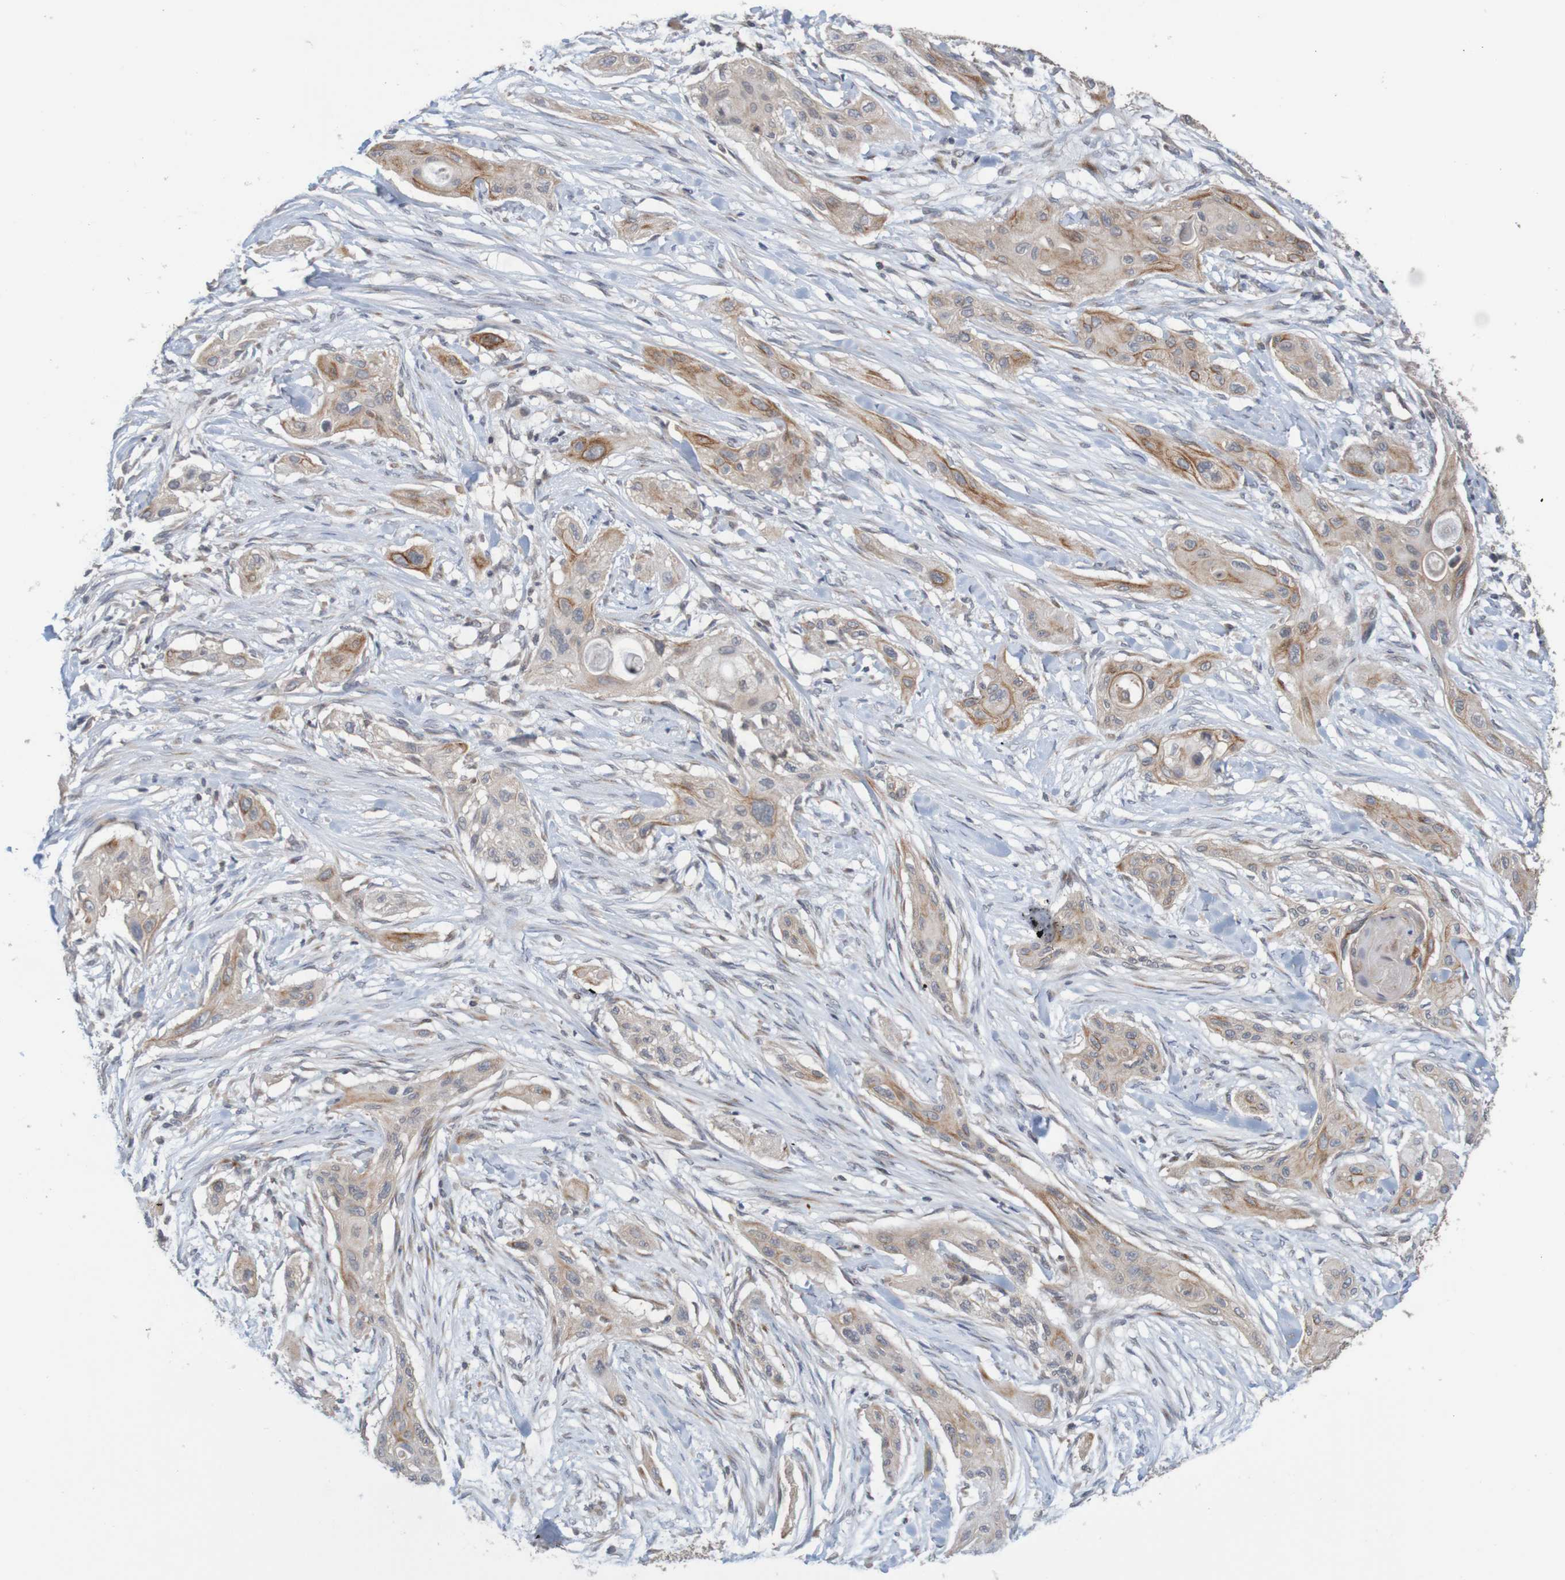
{"staining": {"intensity": "moderate", "quantity": "25%-75%", "location": "cytoplasmic/membranous"}, "tissue": "lung cancer", "cell_type": "Tumor cells", "image_type": "cancer", "snomed": [{"axis": "morphology", "description": "Squamous cell carcinoma, NOS"}, {"axis": "topography", "description": "Lung"}], "caption": "Lung squamous cell carcinoma was stained to show a protein in brown. There is medium levels of moderate cytoplasmic/membranous staining in approximately 25%-75% of tumor cells.", "gene": "ANKK1", "patient": {"sex": "female", "age": 47}}